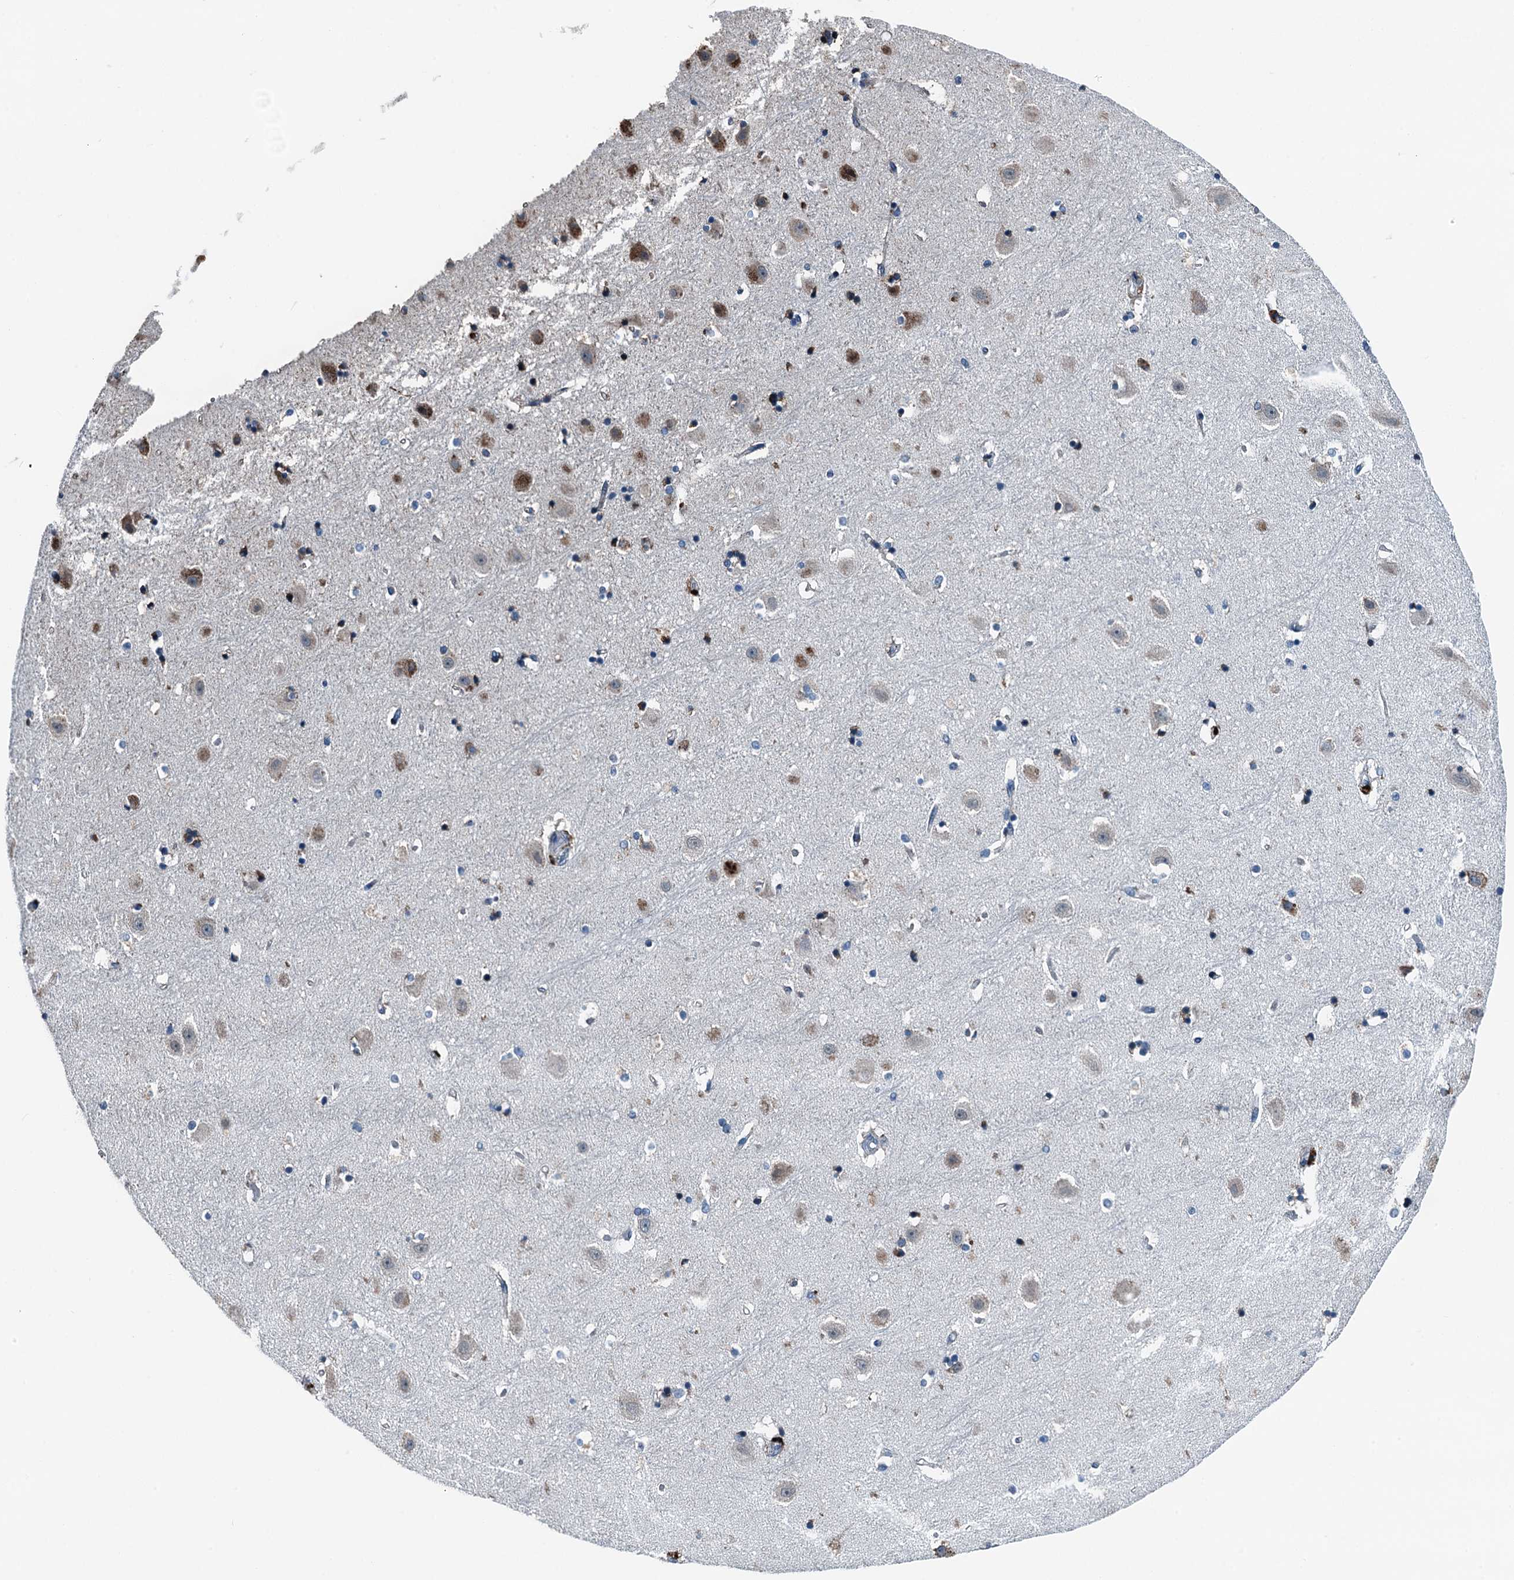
{"staining": {"intensity": "negative", "quantity": "none", "location": "none"}, "tissue": "hippocampus", "cell_type": "Glial cells", "image_type": "normal", "snomed": [{"axis": "morphology", "description": "Normal tissue, NOS"}, {"axis": "topography", "description": "Hippocampus"}], "caption": "Image shows no significant protein staining in glial cells of benign hippocampus.", "gene": "TAMALIN", "patient": {"sex": "female", "age": 52}}